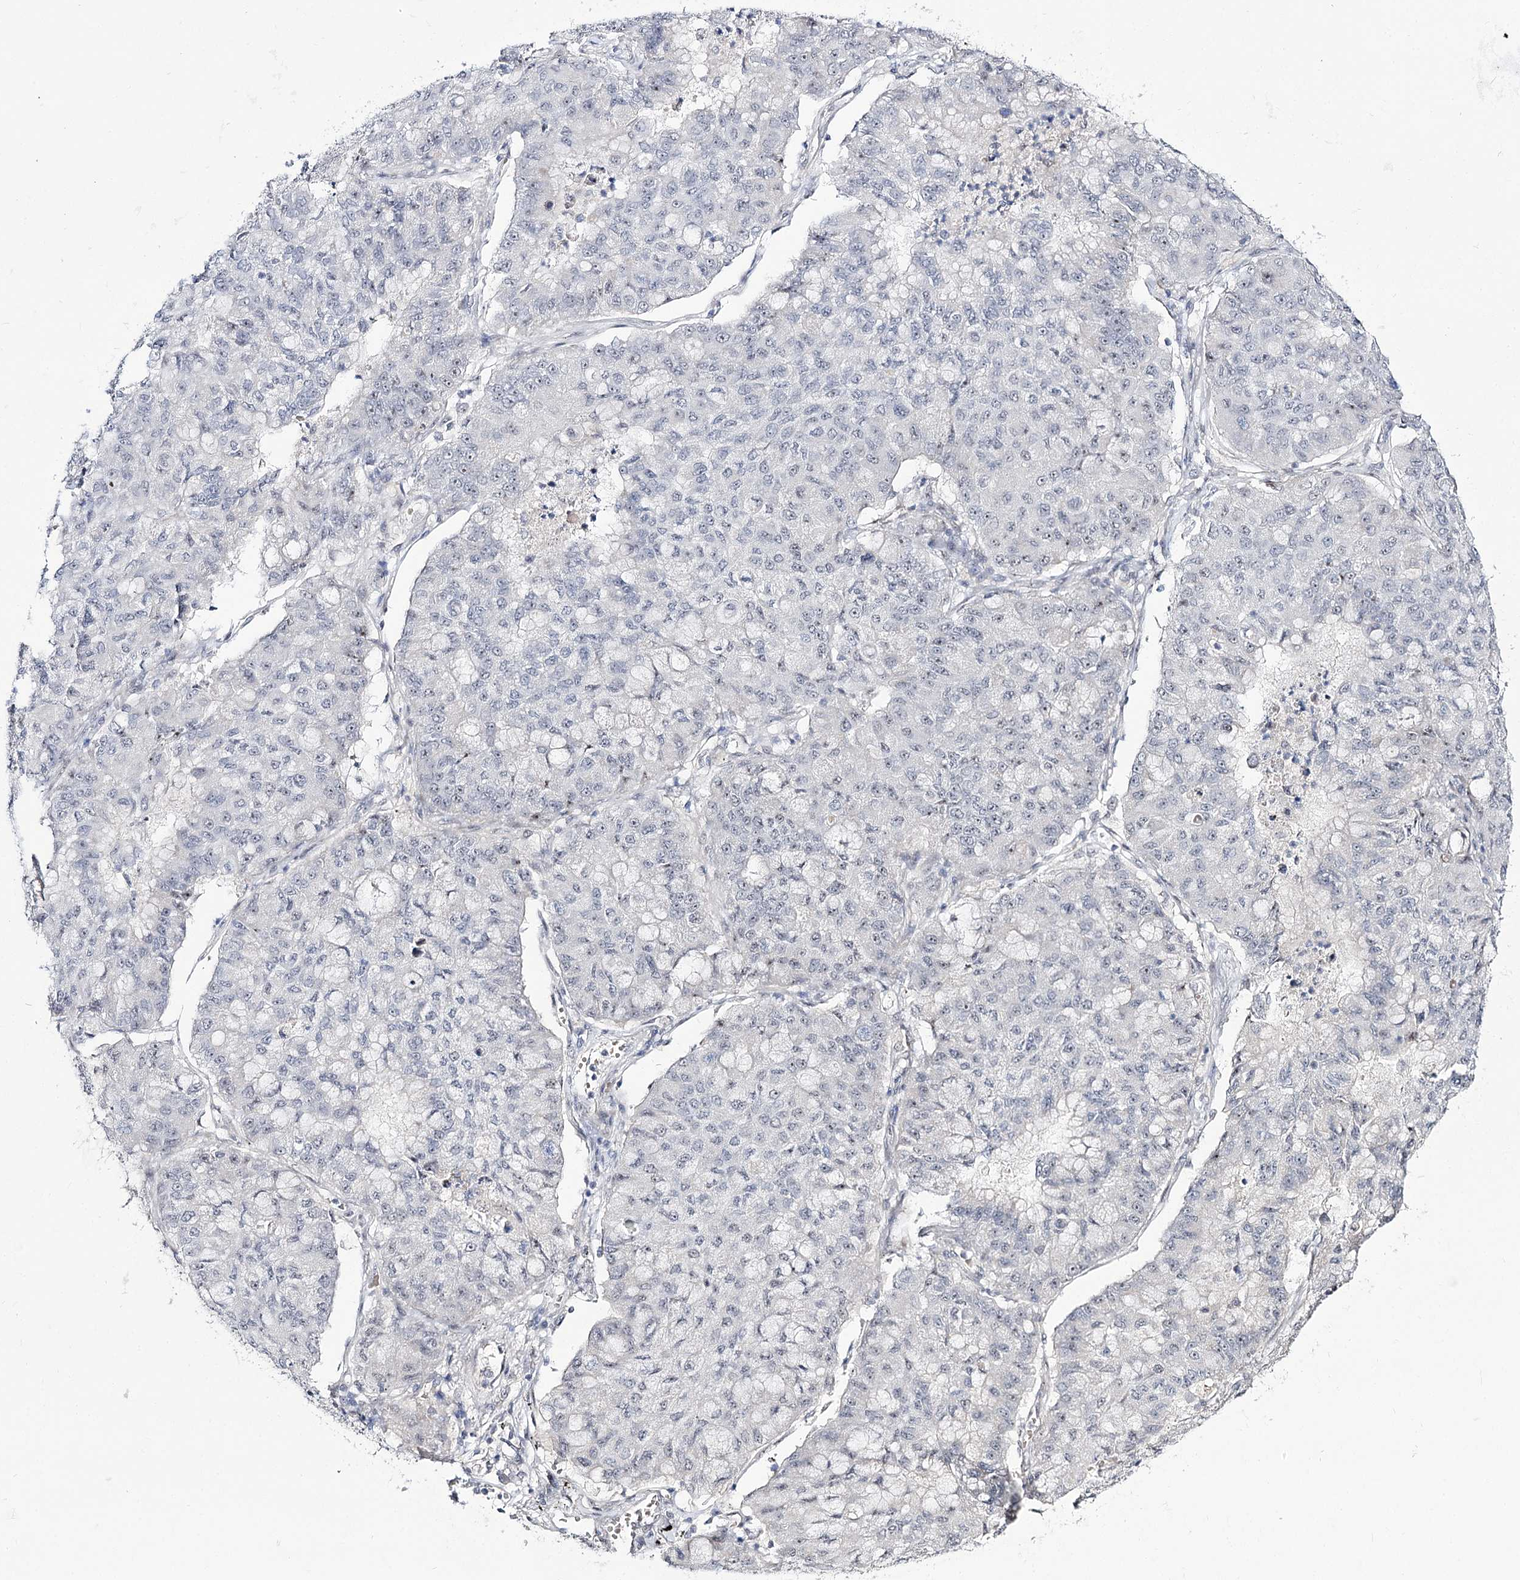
{"staining": {"intensity": "negative", "quantity": "none", "location": "none"}, "tissue": "lung cancer", "cell_type": "Tumor cells", "image_type": "cancer", "snomed": [{"axis": "morphology", "description": "Squamous cell carcinoma, NOS"}, {"axis": "topography", "description": "Lung"}], "caption": "A photomicrograph of human lung squamous cell carcinoma is negative for staining in tumor cells. Nuclei are stained in blue.", "gene": "RRP9", "patient": {"sex": "male", "age": 74}}